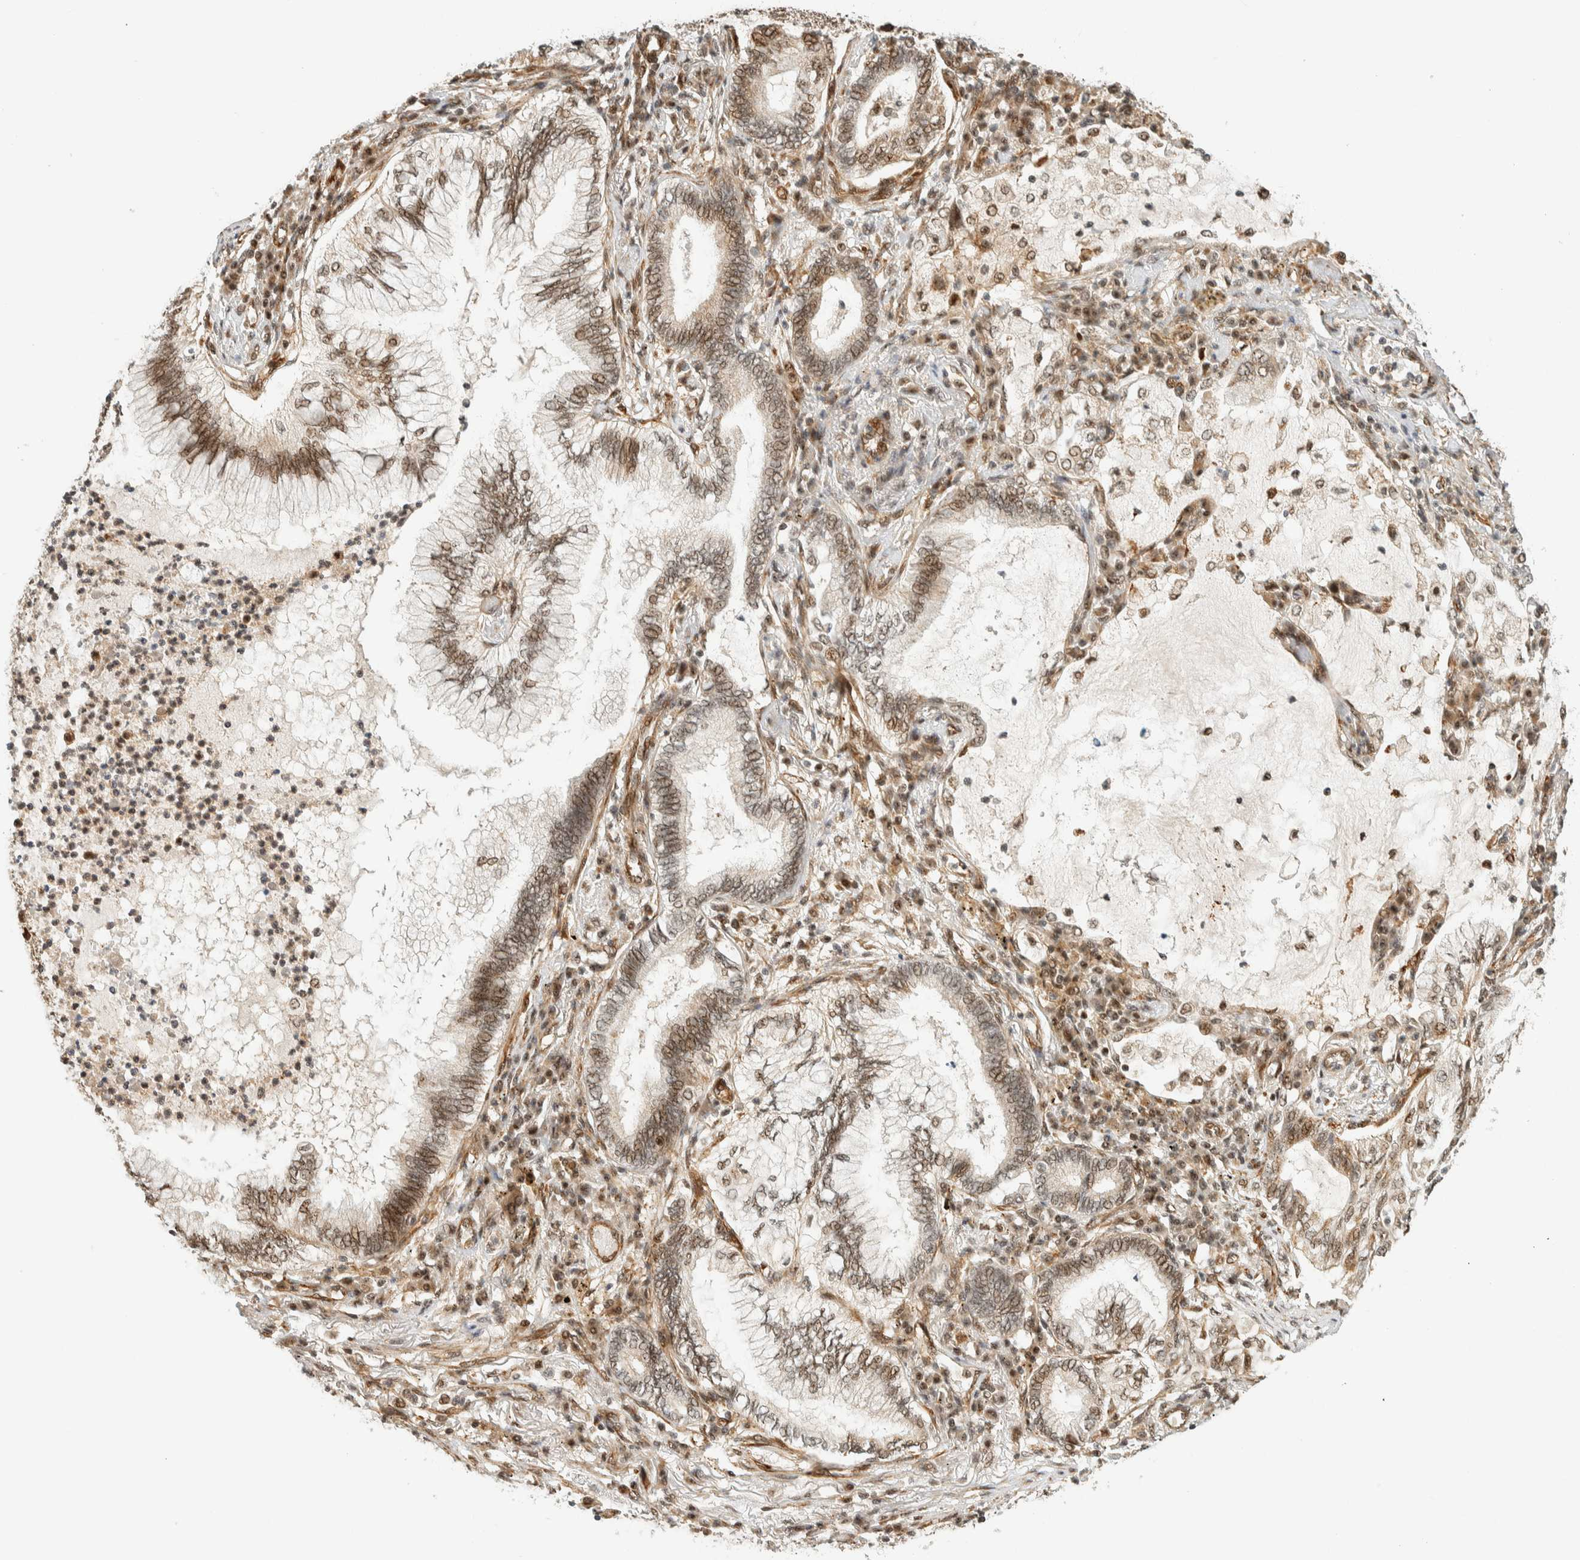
{"staining": {"intensity": "moderate", "quantity": ">75%", "location": "nuclear"}, "tissue": "lung cancer", "cell_type": "Tumor cells", "image_type": "cancer", "snomed": [{"axis": "morphology", "description": "Normal tissue, NOS"}, {"axis": "morphology", "description": "Adenocarcinoma, NOS"}, {"axis": "topography", "description": "Bronchus"}, {"axis": "topography", "description": "Lung"}], "caption": "Protein staining reveals moderate nuclear expression in approximately >75% of tumor cells in lung adenocarcinoma.", "gene": "SIK1", "patient": {"sex": "female", "age": 70}}